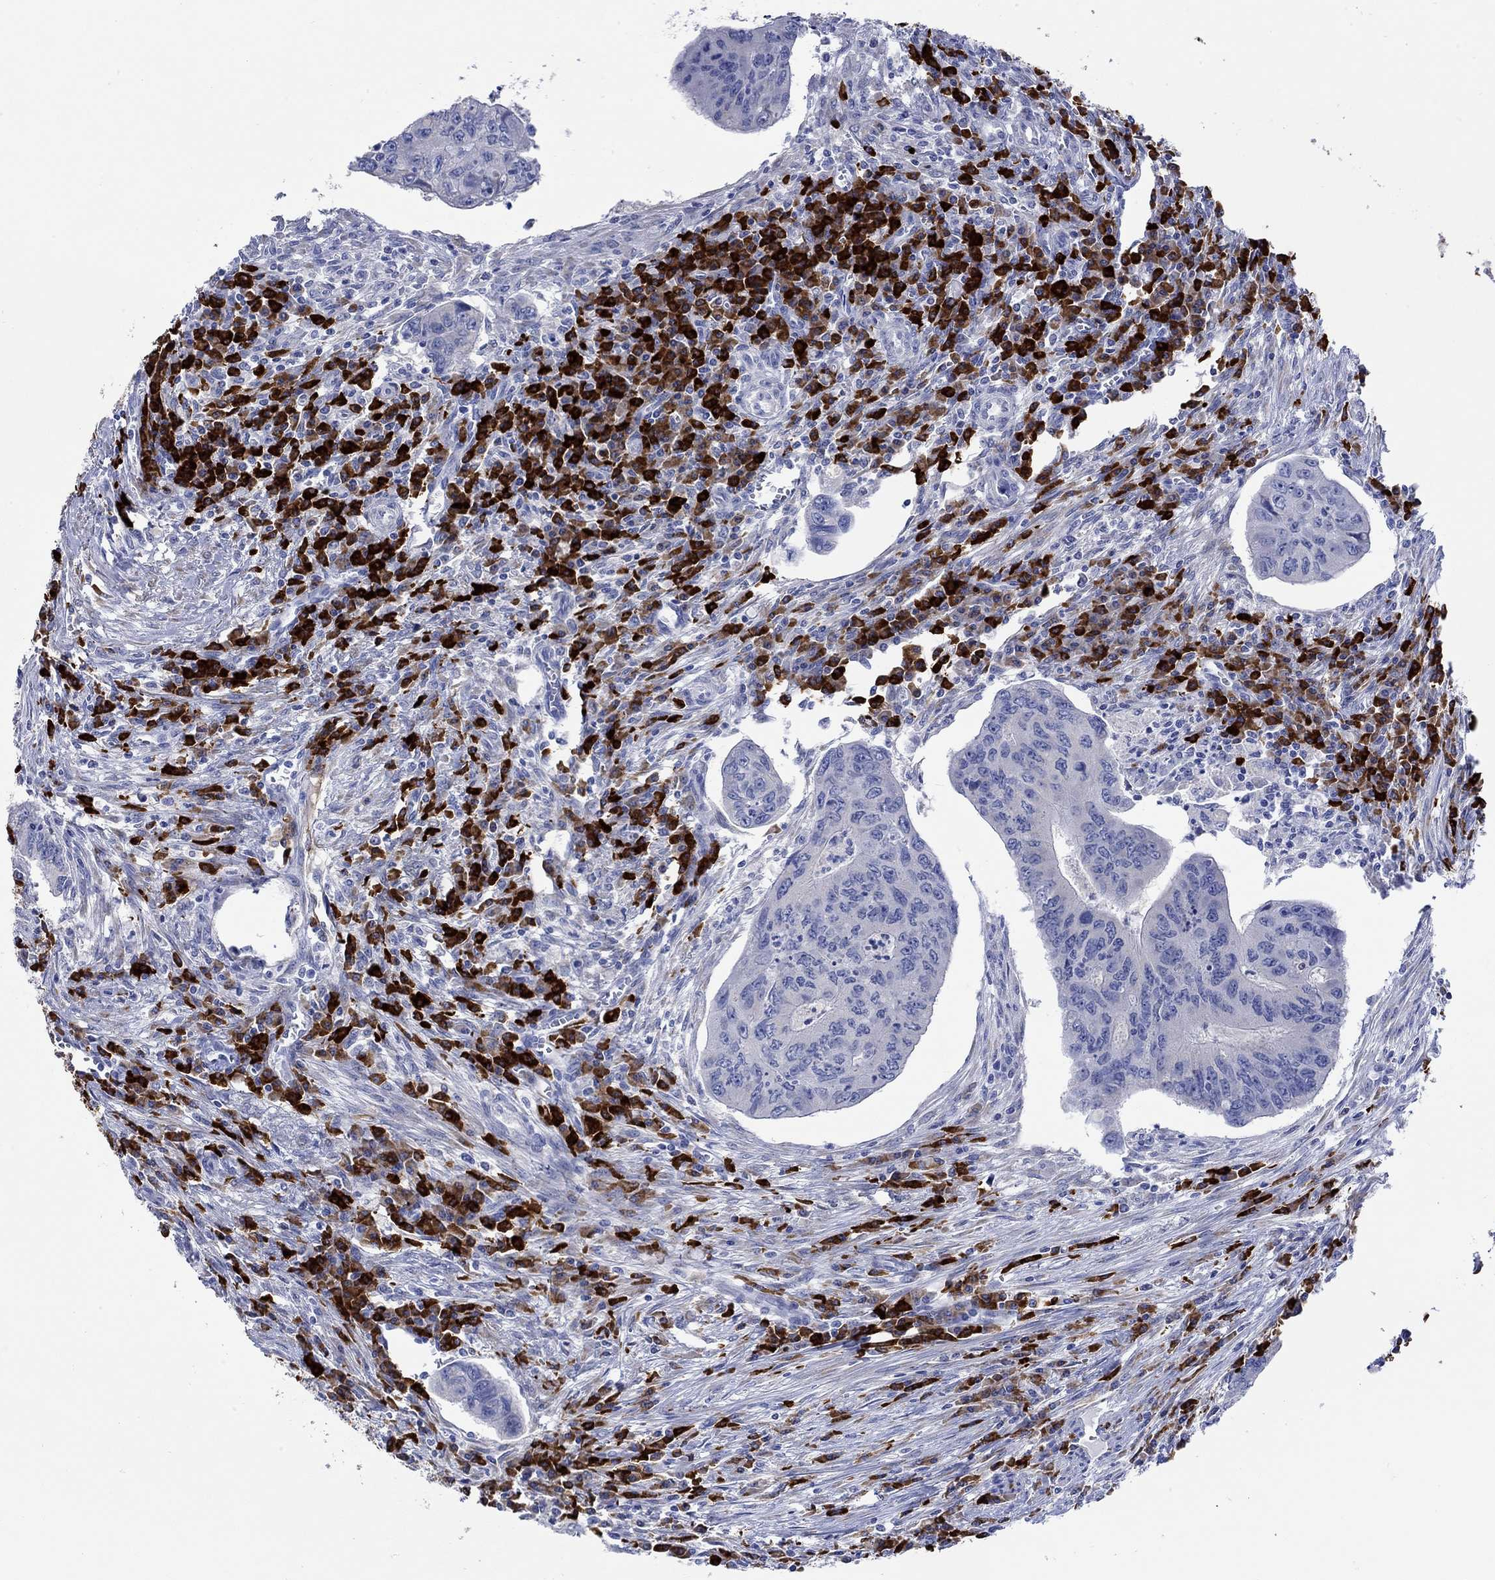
{"staining": {"intensity": "negative", "quantity": "none", "location": "none"}, "tissue": "colorectal cancer", "cell_type": "Tumor cells", "image_type": "cancer", "snomed": [{"axis": "morphology", "description": "Adenocarcinoma, NOS"}, {"axis": "topography", "description": "Colon"}], "caption": "There is no significant expression in tumor cells of colorectal adenocarcinoma.", "gene": "P2RY6", "patient": {"sex": "male", "age": 53}}